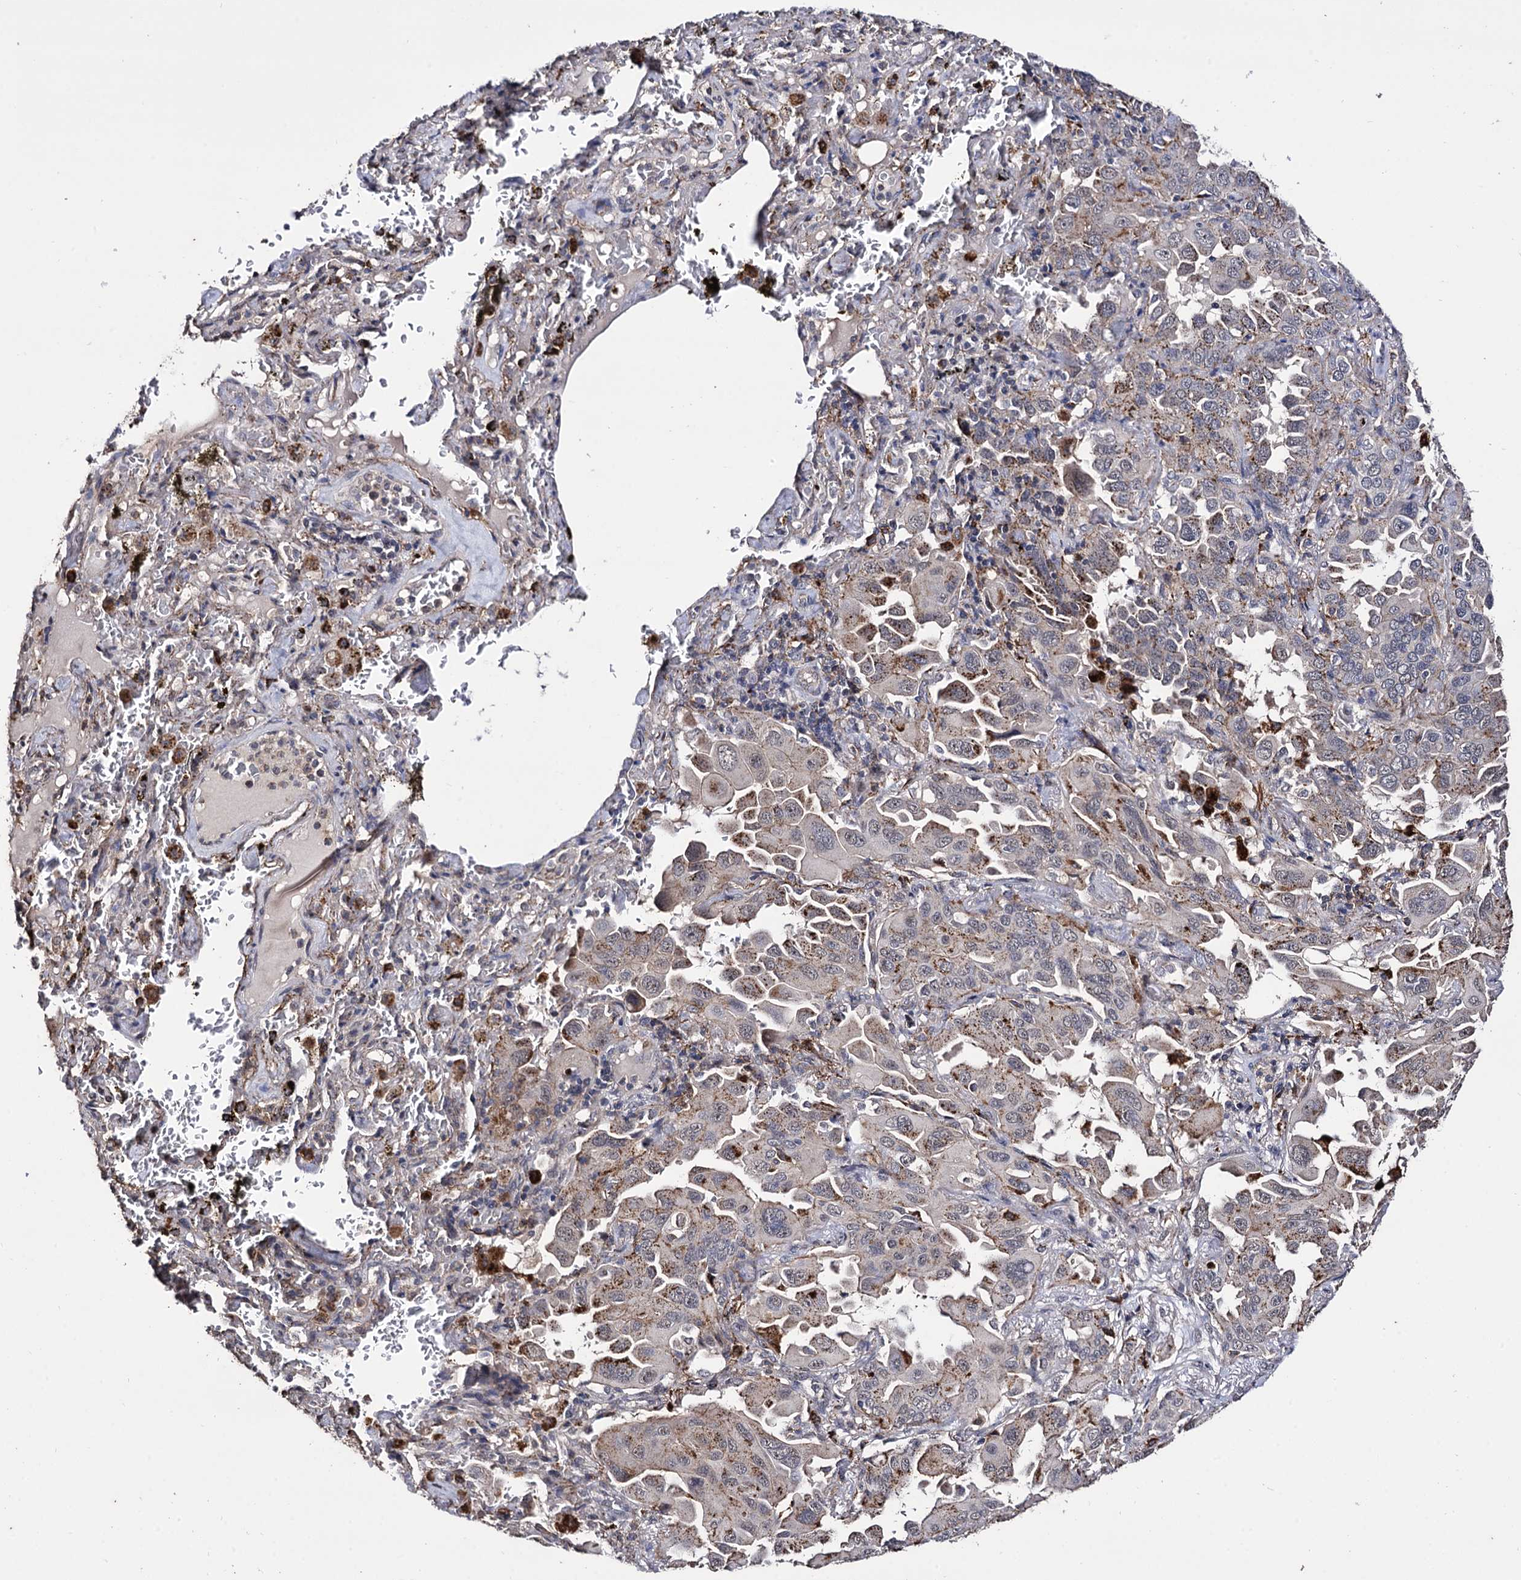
{"staining": {"intensity": "moderate", "quantity": "<25%", "location": "cytoplasmic/membranous"}, "tissue": "lung cancer", "cell_type": "Tumor cells", "image_type": "cancer", "snomed": [{"axis": "morphology", "description": "Adenocarcinoma, NOS"}, {"axis": "topography", "description": "Lung"}], "caption": "Moderate cytoplasmic/membranous staining for a protein is appreciated in about <25% of tumor cells of lung cancer using immunohistochemistry.", "gene": "MICAL2", "patient": {"sex": "male", "age": 64}}